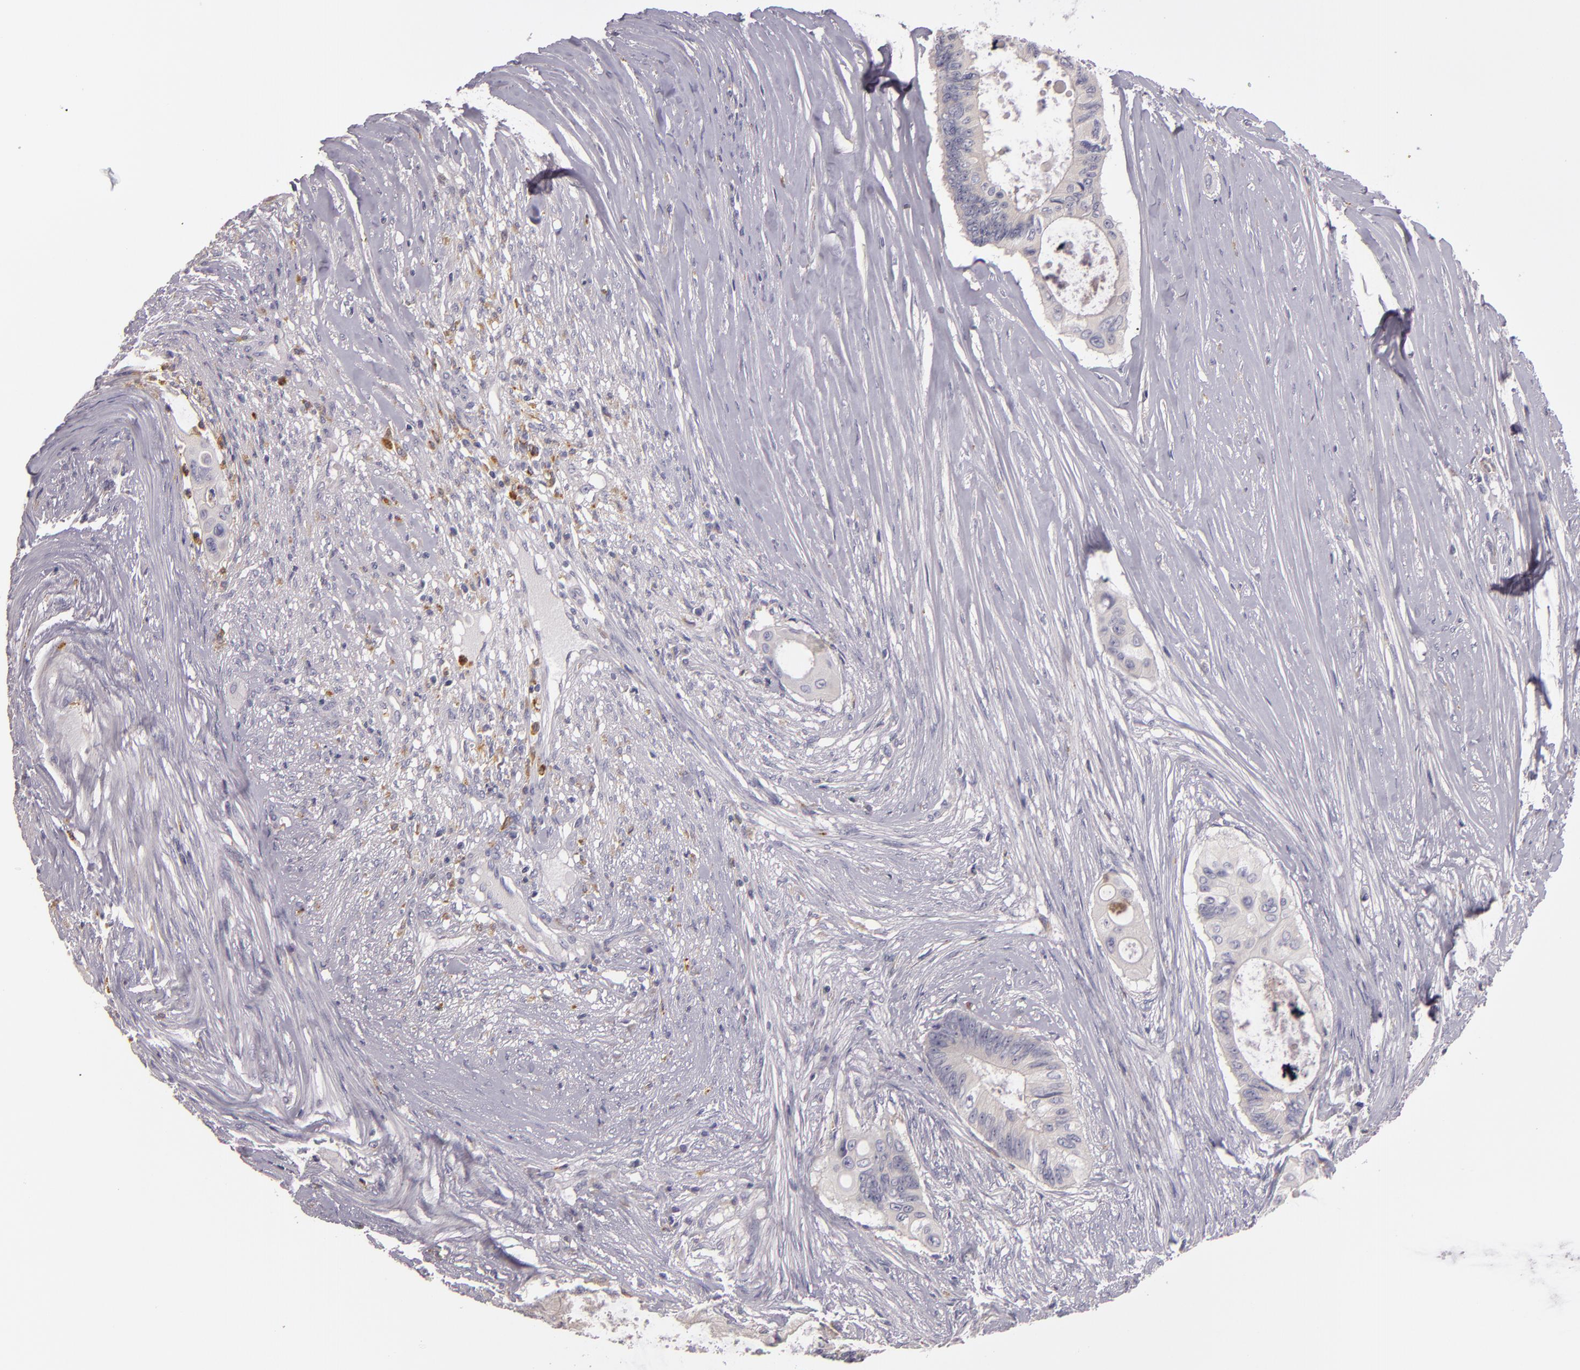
{"staining": {"intensity": "weak", "quantity": "<25%", "location": "cytoplasmic/membranous"}, "tissue": "colorectal cancer", "cell_type": "Tumor cells", "image_type": "cancer", "snomed": [{"axis": "morphology", "description": "Adenocarcinoma, NOS"}, {"axis": "topography", "description": "Colon"}], "caption": "Human colorectal cancer stained for a protein using IHC shows no positivity in tumor cells.", "gene": "TLR8", "patient": {"sex": "male", "age": 65}}